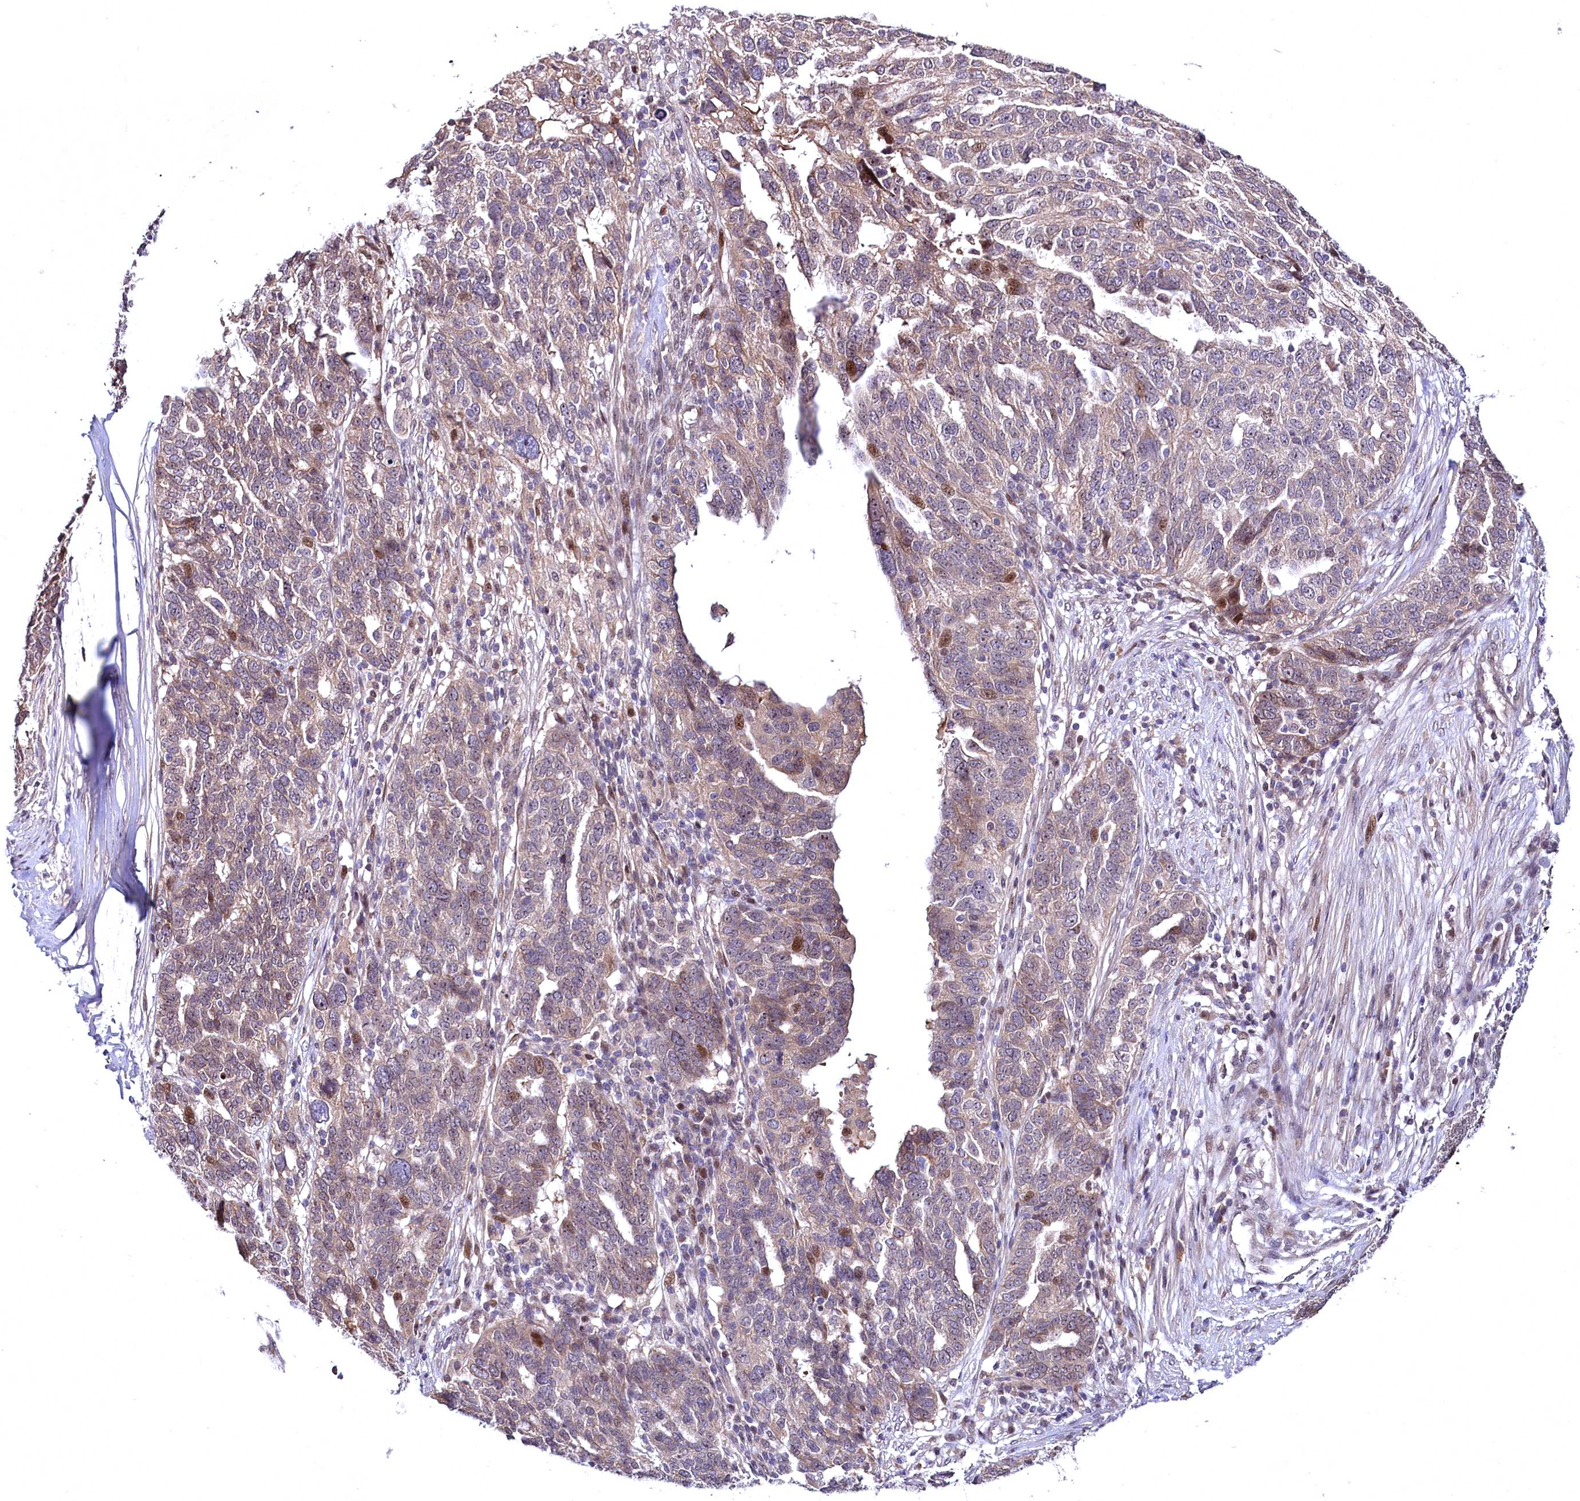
{"staining": {"intensity": "moderate", "quantity": "<25%", "location": "nuclear"}, "tissue": "ovarian cancer", "cell_type": "Tumor cells", "image_type": "cancer", "snomed": [{"axis": "morphology", "description": "Cystadenocarcinoma, serous, NOS"}, {"axis": "topography", "description": "Ovary"}], "caption": "An IHC histopathology image of neoplastic tissue is shown. Protein staining in brown highlights moderate nuclear positivity in ovarian serous cystadenocarcinoma within tumor cells.", "gene": "N4BP2L1", "patient": {"sex": "female", "age": 59}}